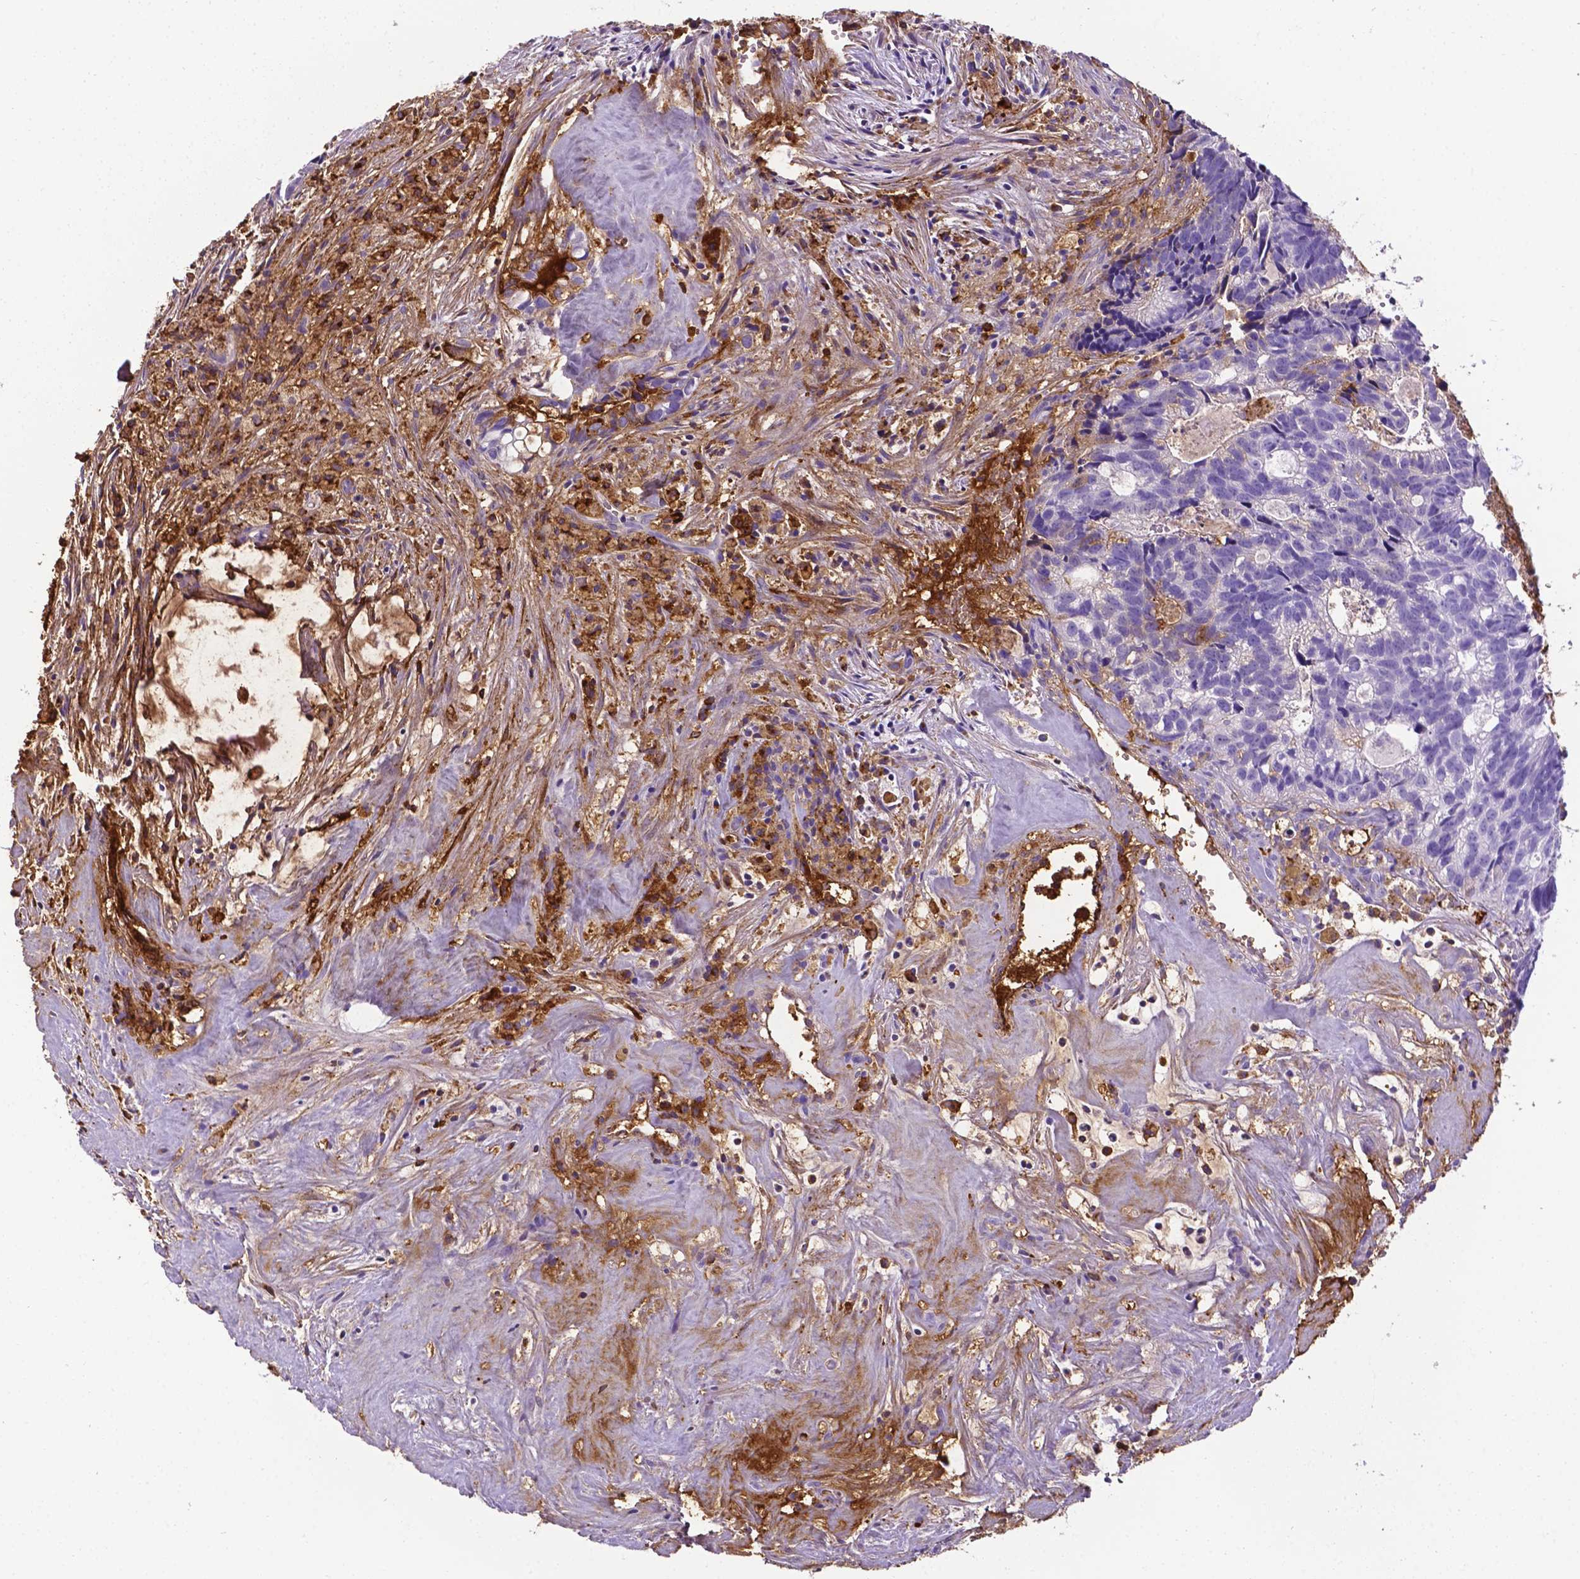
{"staining": {"intensity": "negative", "quantity": "none", "location": "none"}, "tissue": "head and neck cancer", "cell_type": "Tumor cells", "image_type": "cancer", "snomed": [{"axis": "morphology", "description": "Adenocarcinoma, NOS"}, {"axis": "topography", "description": "Head-Neck"}], "caption": "Histopathology image shows no significant protein staining in tumor cells of head and neck cancer.", "gene": "APOE", "patient": {"sex": "male", "age": 62}}